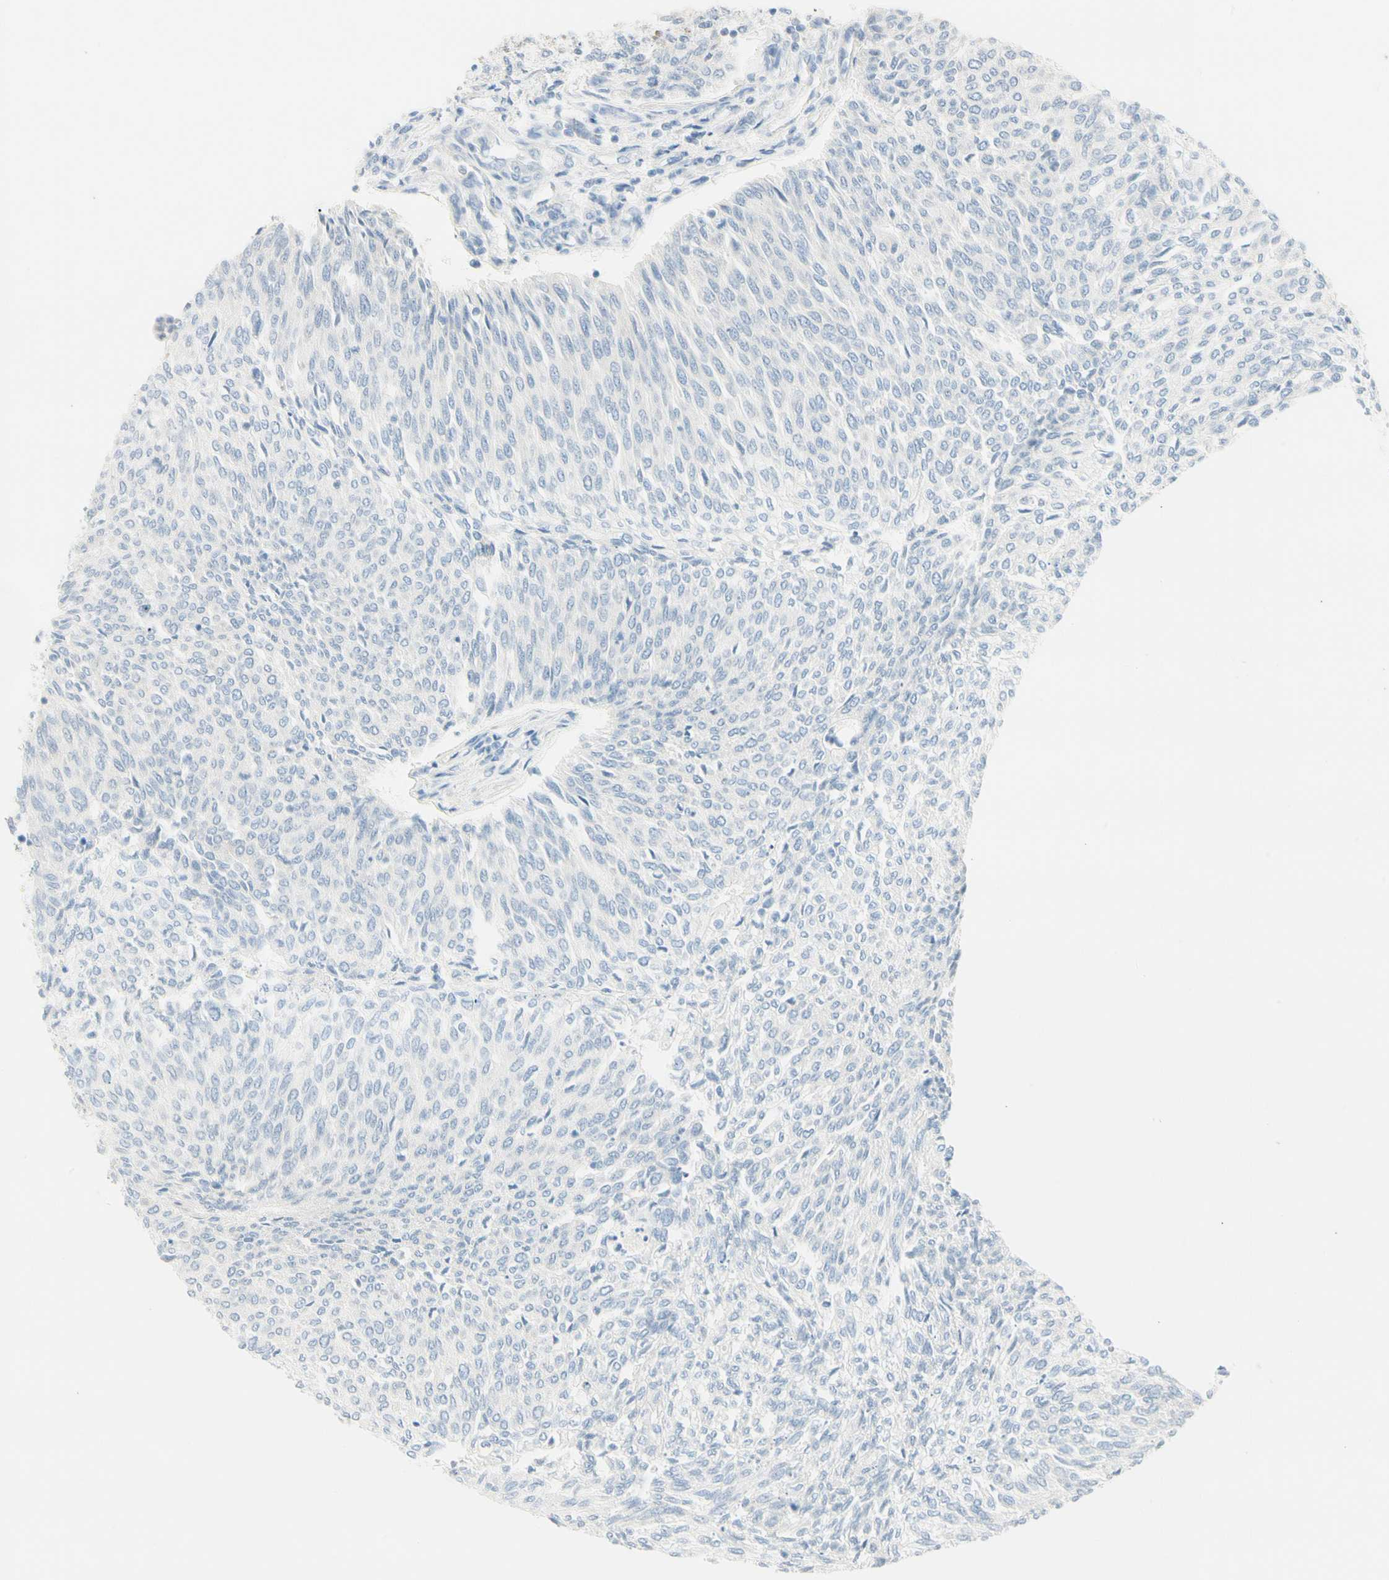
{"staining": {"intensity": "negative", "quantity": "none", "location": "none"}, "tissue": "urothelial cancer", "cell_type": "Tumor cells", "image_type": "cancer", "snomed": [{"axis": "morphology", "description": "Urothelial carcinoma, Low grade"}, {"axis": "topography", "description": "Urinary bladder"}], "caption": "An immunohistochemistry (IHC) micrograph of urothelial cancer is shown. There is no staining in tumor cells of urothelial cancer.", "gene": "ALDH18A1", "patient": {"sex": "female", "age": 79}}